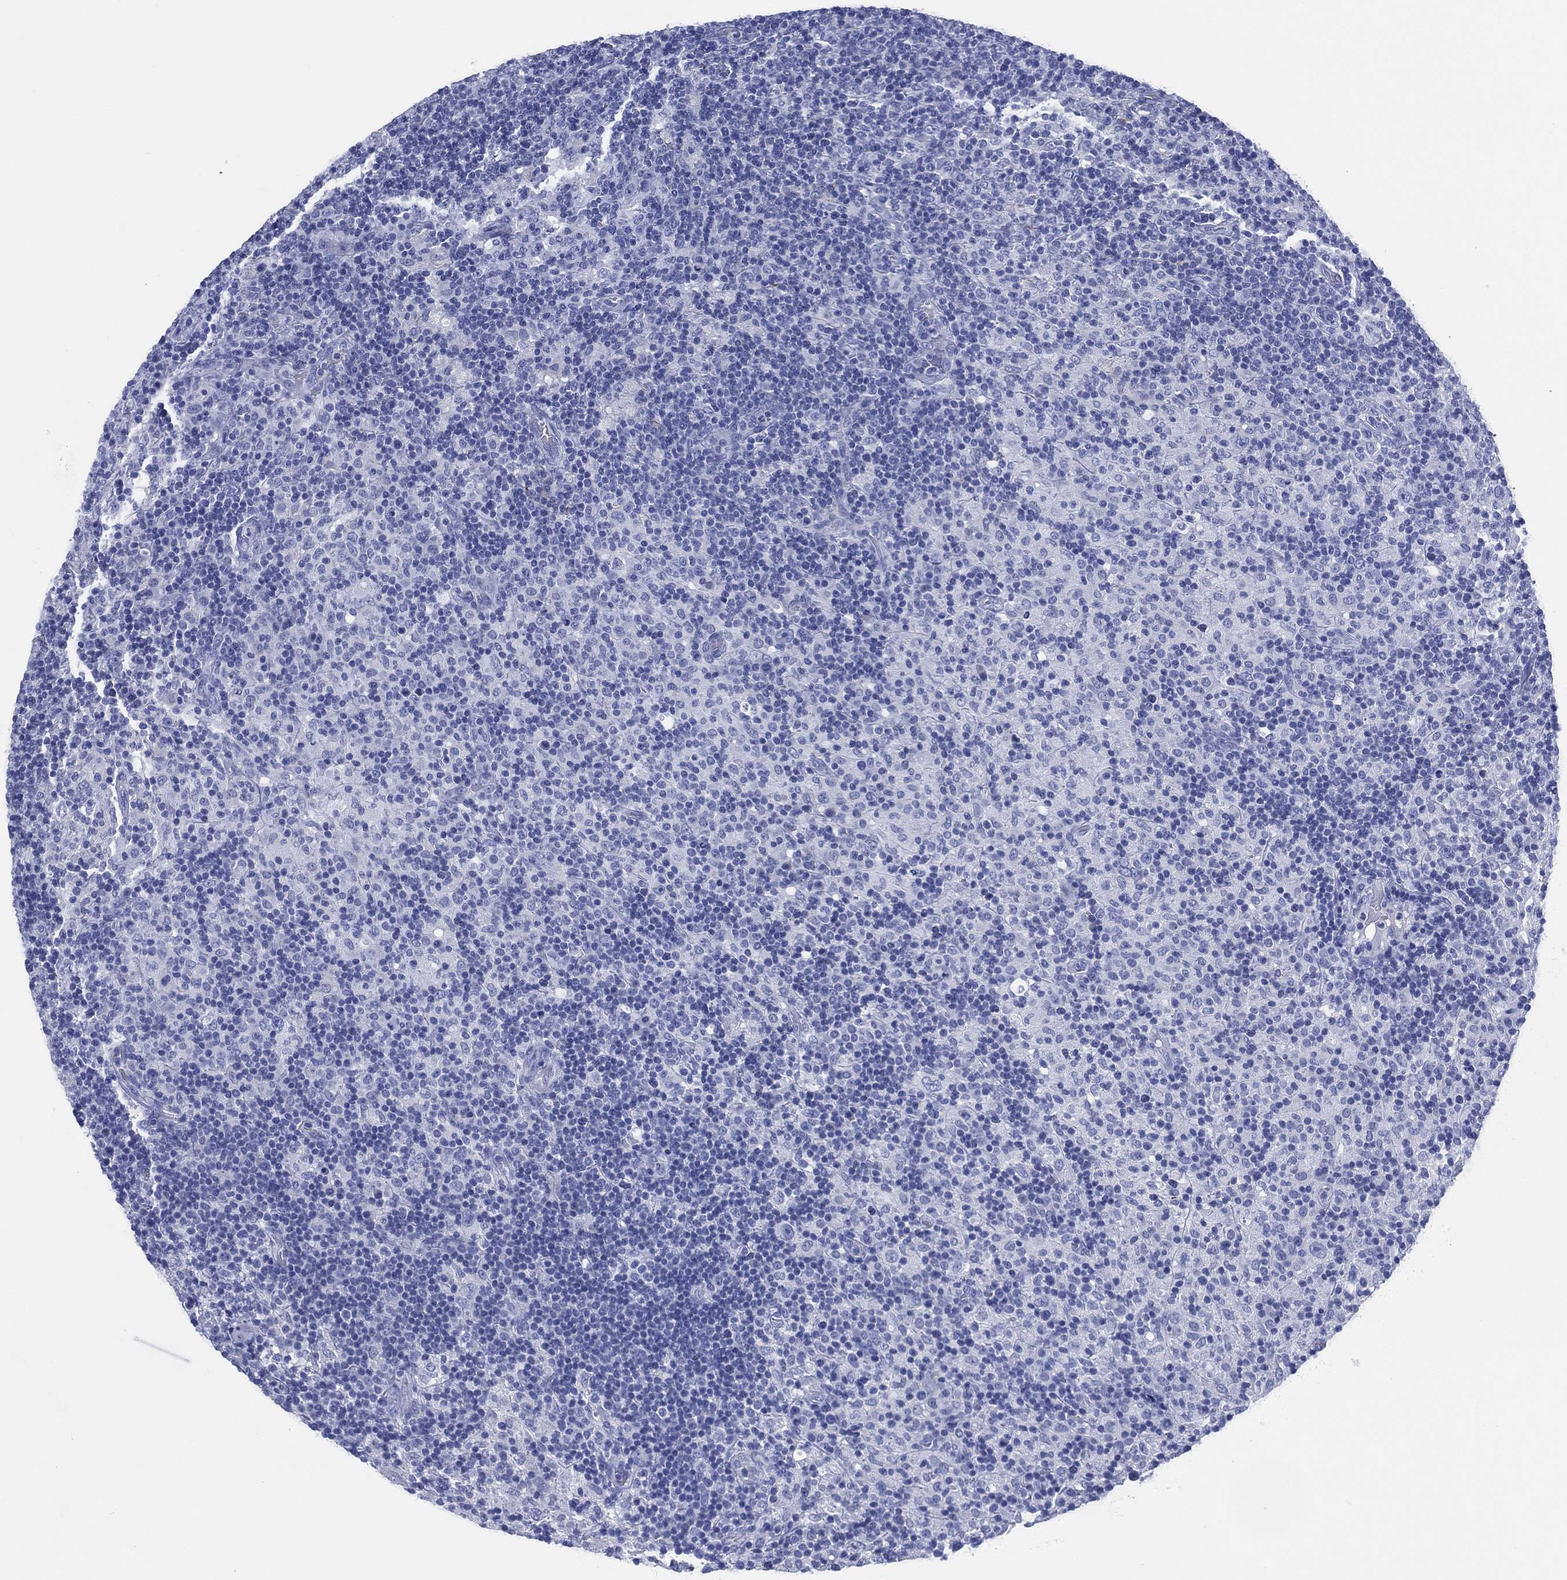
{"staining": {"intensity": "negative", "quantity": "none", "location": "none"}, "tissue": "lymphoma", "cell_type": "Tumor cells", "image_type": "cancer", "snomed": [{"axis": "morphology", "description": "Hodgkin's disease, NOS"}, {"axis": "topography", "description": "Lymph node"}], "caption": "Tumor cells show no significant protein positivity in lymphoma.", "gene": "SLC9C2", "patient": {"sex": "male", "age": 70}}